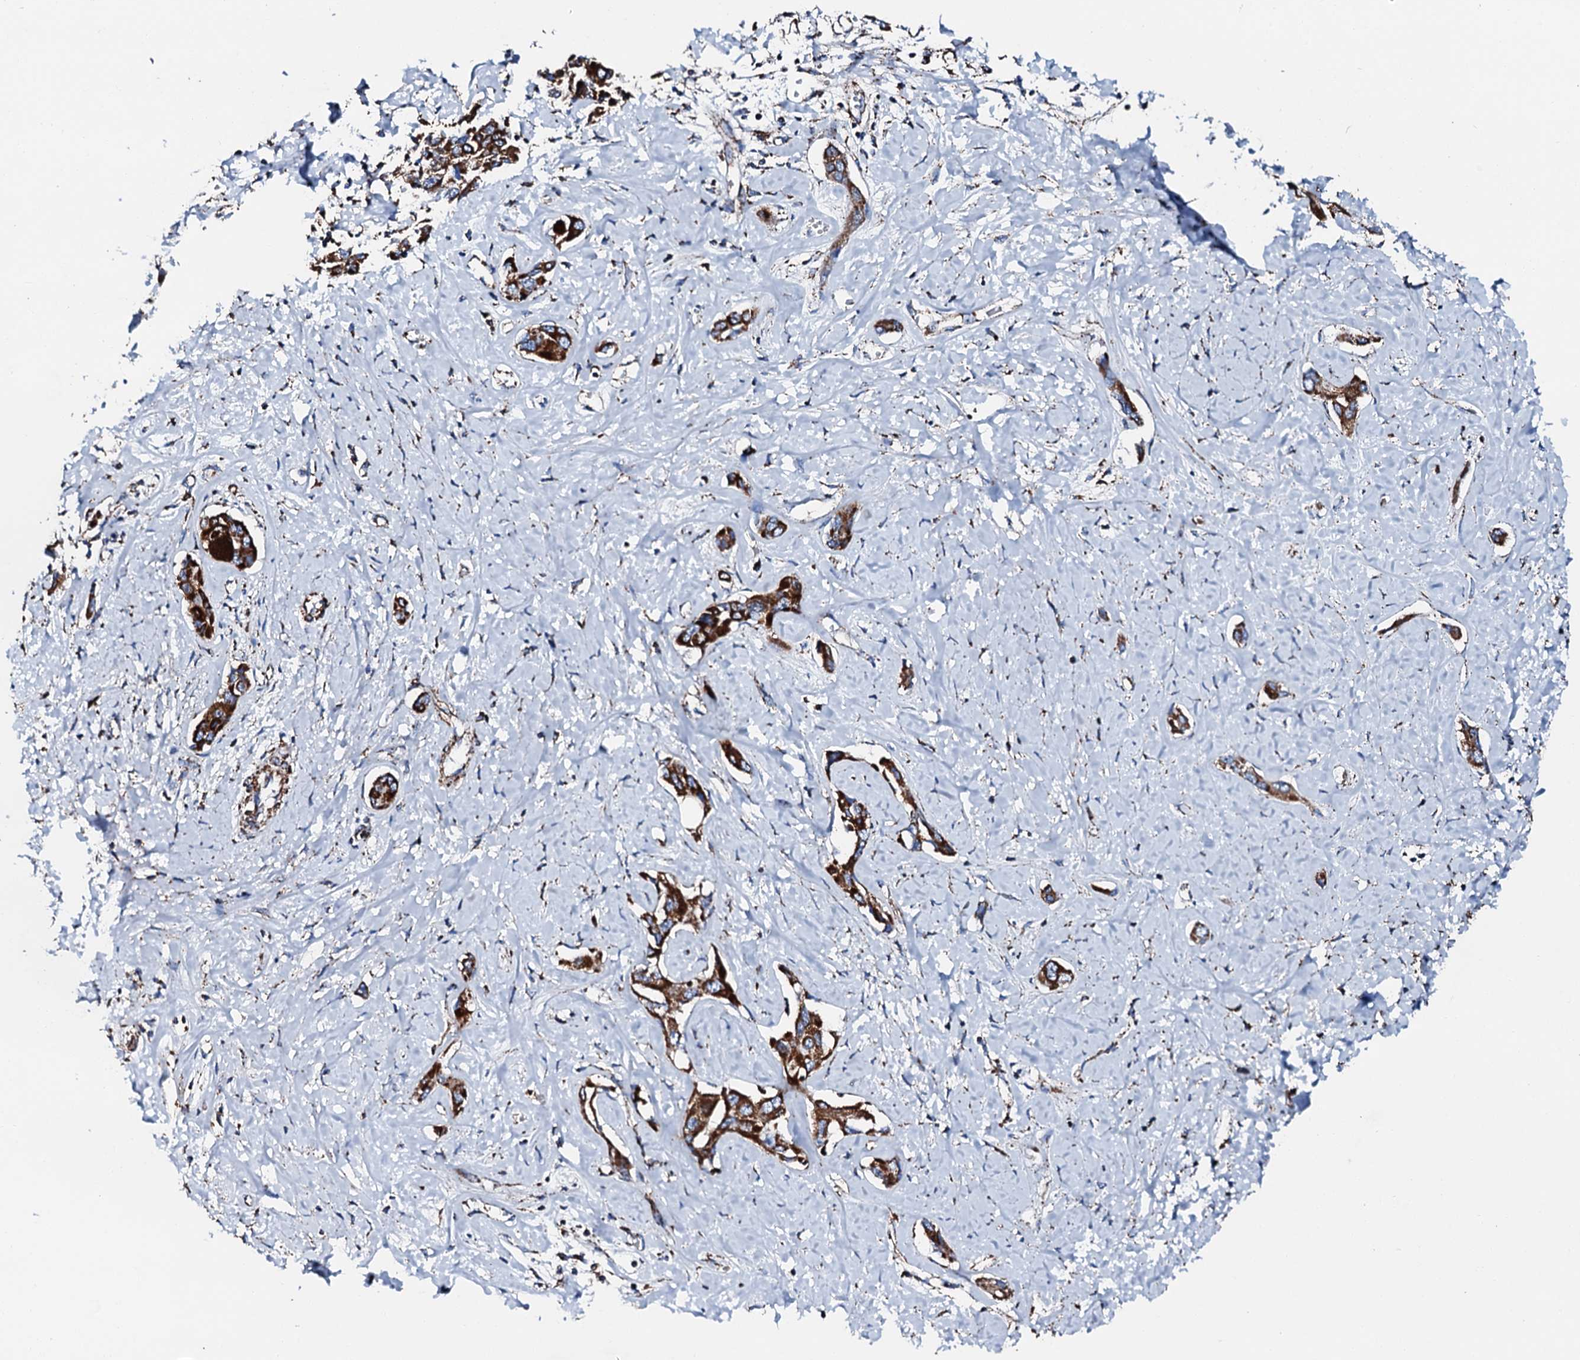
{"staining": {"intensity": "strong", "quantity": ">75%", "location": "cytoplasmic/membranous"}, "tissue": "liver cancer", "cell_type": "Tumor cells", "image_type": "cancer", "snomed": [{"axis": "morphology", "description": "Cholangiocarcinoma"}, {"axis": "topography", "description": "Liver"}], "caption": "Cholangiocarcinoma (liver) stained with DAB (3,3'-diaminobenzidine) immunohistochemistry exhibits high levels of strong cytoplasmic/membranous positivity in about >75% of tumor cells. (Stains: DAB (3,3'-diaminobenzidine) in brown, nuclei in blue, Microscopy: brightfield microscopy at high magnification).", "gene": "HADH", "patient": {"sex": "male", "age": 59}}